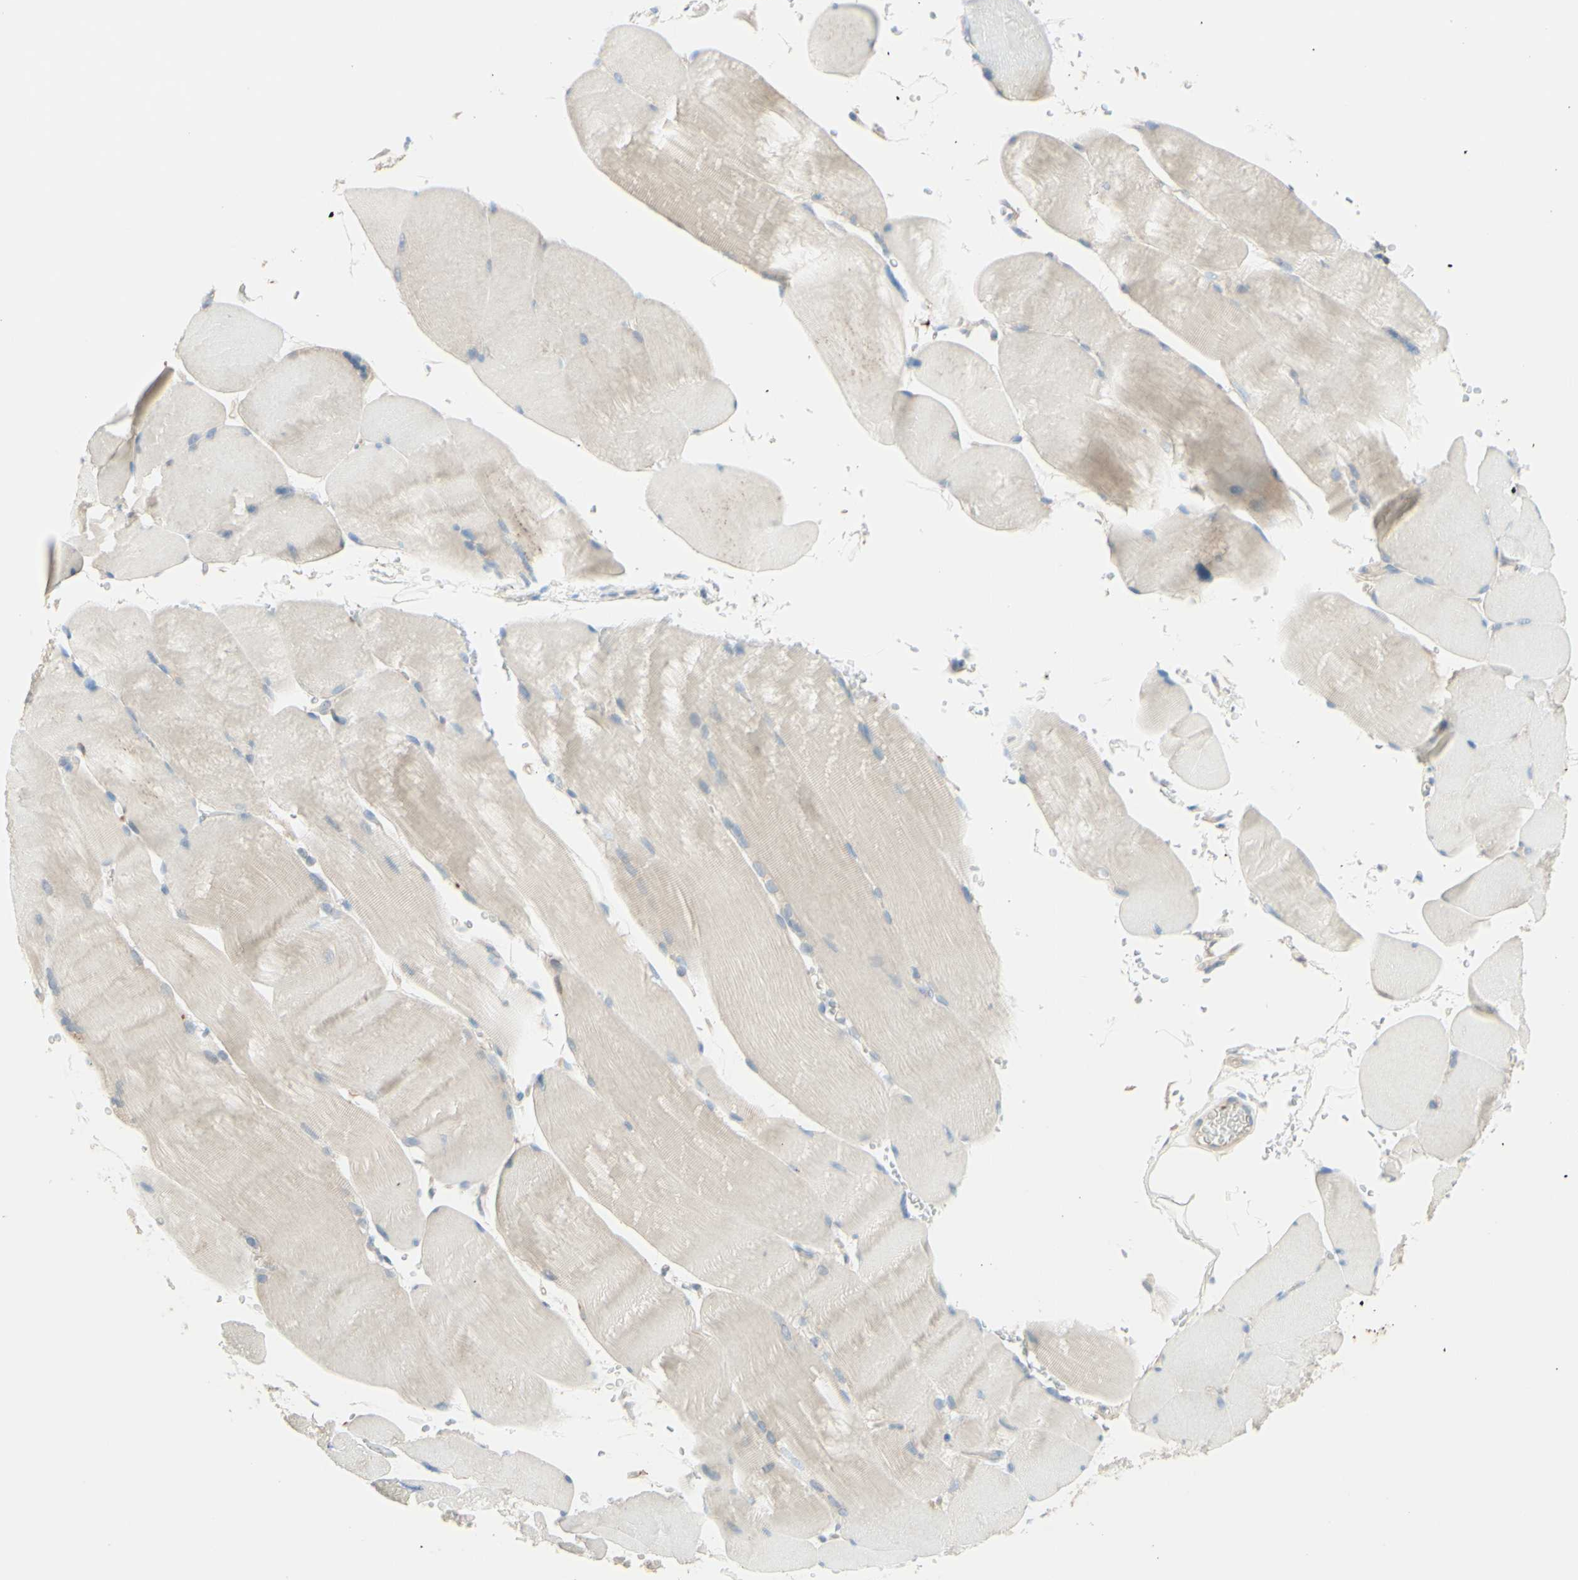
{"staining": {"intensity": "negative", "quantity": "none", "location": "none"}, "tissue": "skeletal muscle", "cell_type": "Myocytes", "image_type": "normal", "snomed": [{"axis": "morphology", "description": "Normal tissue, NOS"}, {"axis": "topography", "description": "Skin"}, {"axis": "topography", "description": "Skeletal muscle"}], "caption": "There is no significant expression in myocytes of skeletal muscle. Brightfield microscopy of IHC stained with DAB (brown) and hematoxylin (blue), captured at high magnification.", "gene": "MTM1", "patient": {"sex": "male", "age": 83}}